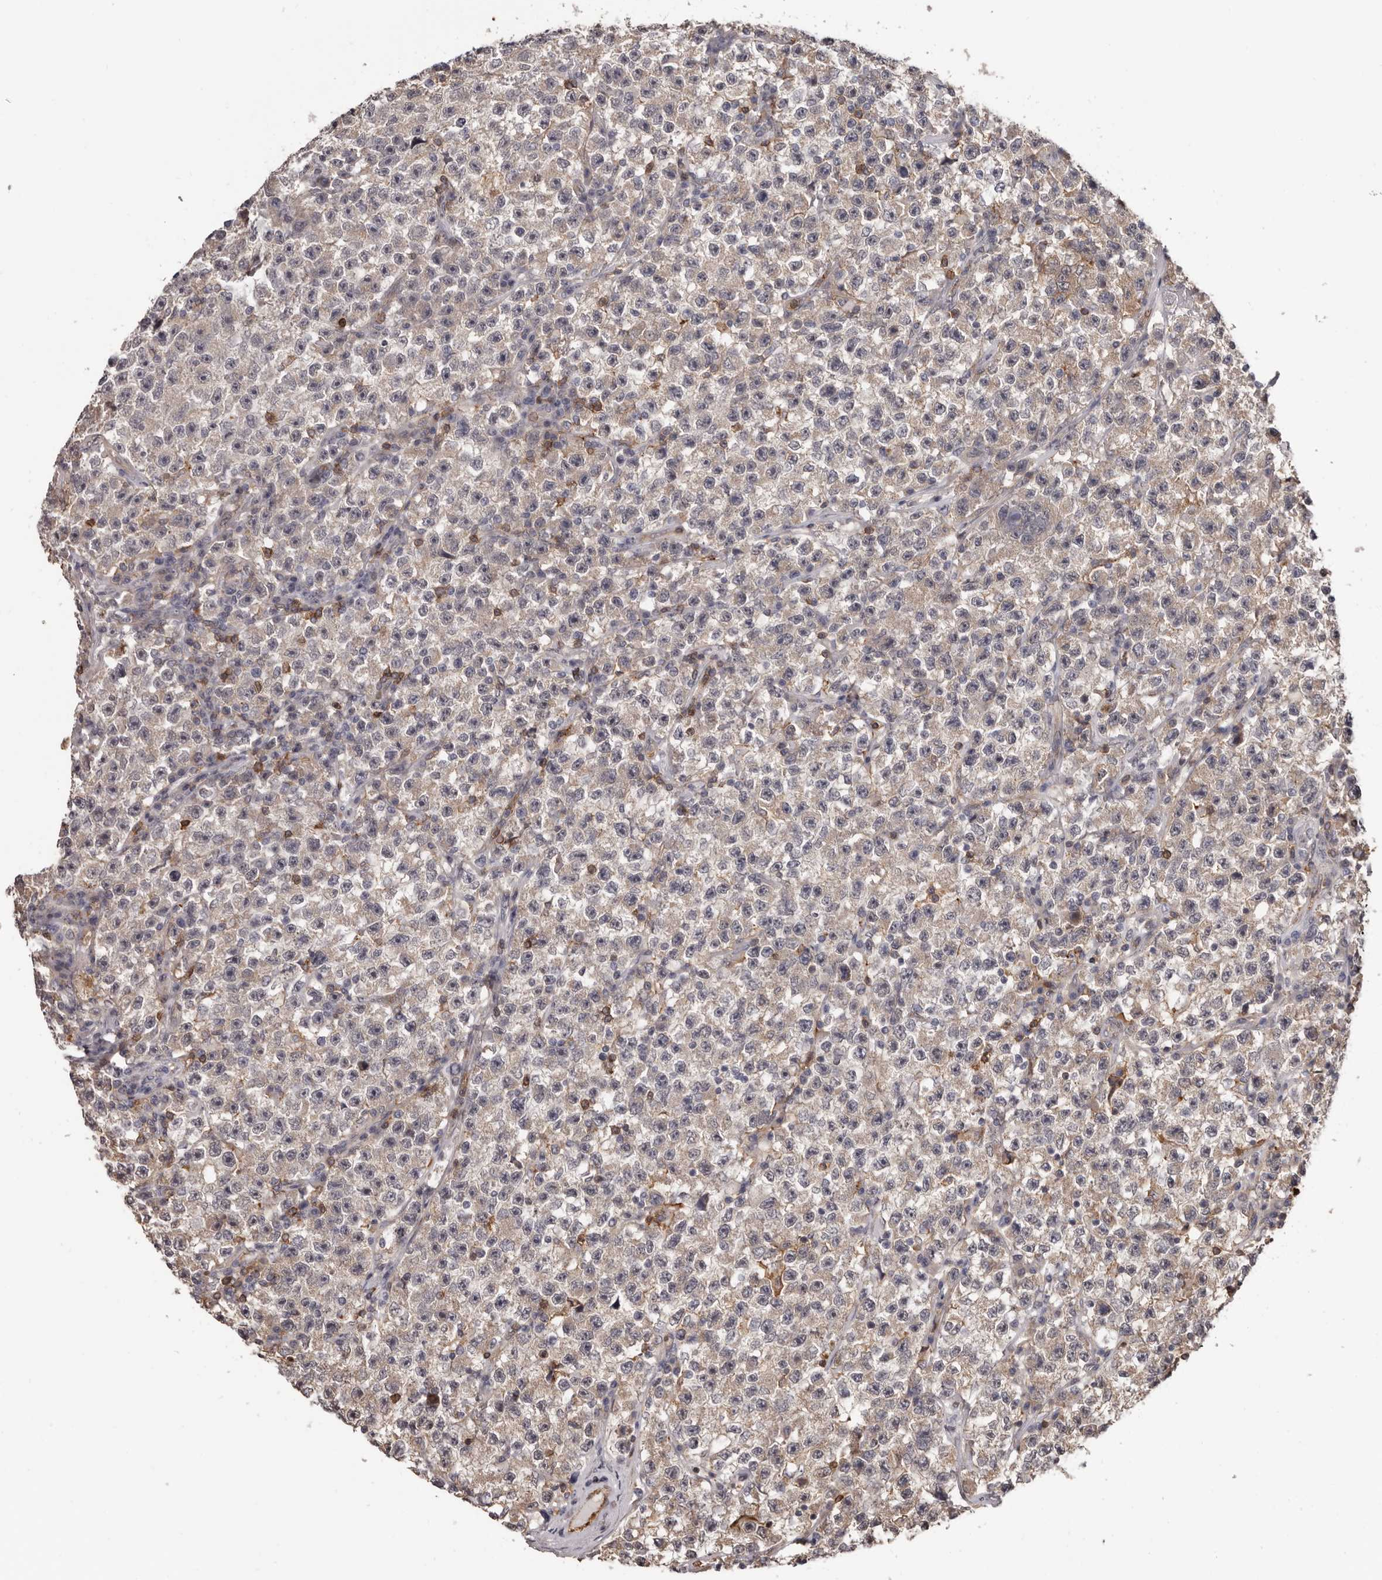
{"staining": {"intensity": "negative", "quantity": "none", "location": "none"}, "tissue": "testis cancer", "cell_type": "Tumor cells", "image_type": "cancer", "snomed": [{"axis": "morphology", "description": "Seminoma, NOS"}, {"axis": "topography", "description": "Testis"}], "caption": "The micrograph exhibits no significant expression in tumor cells of testis cancer.", "gene": "PRR12", "patient": {"sex": "male", "age": 22}}